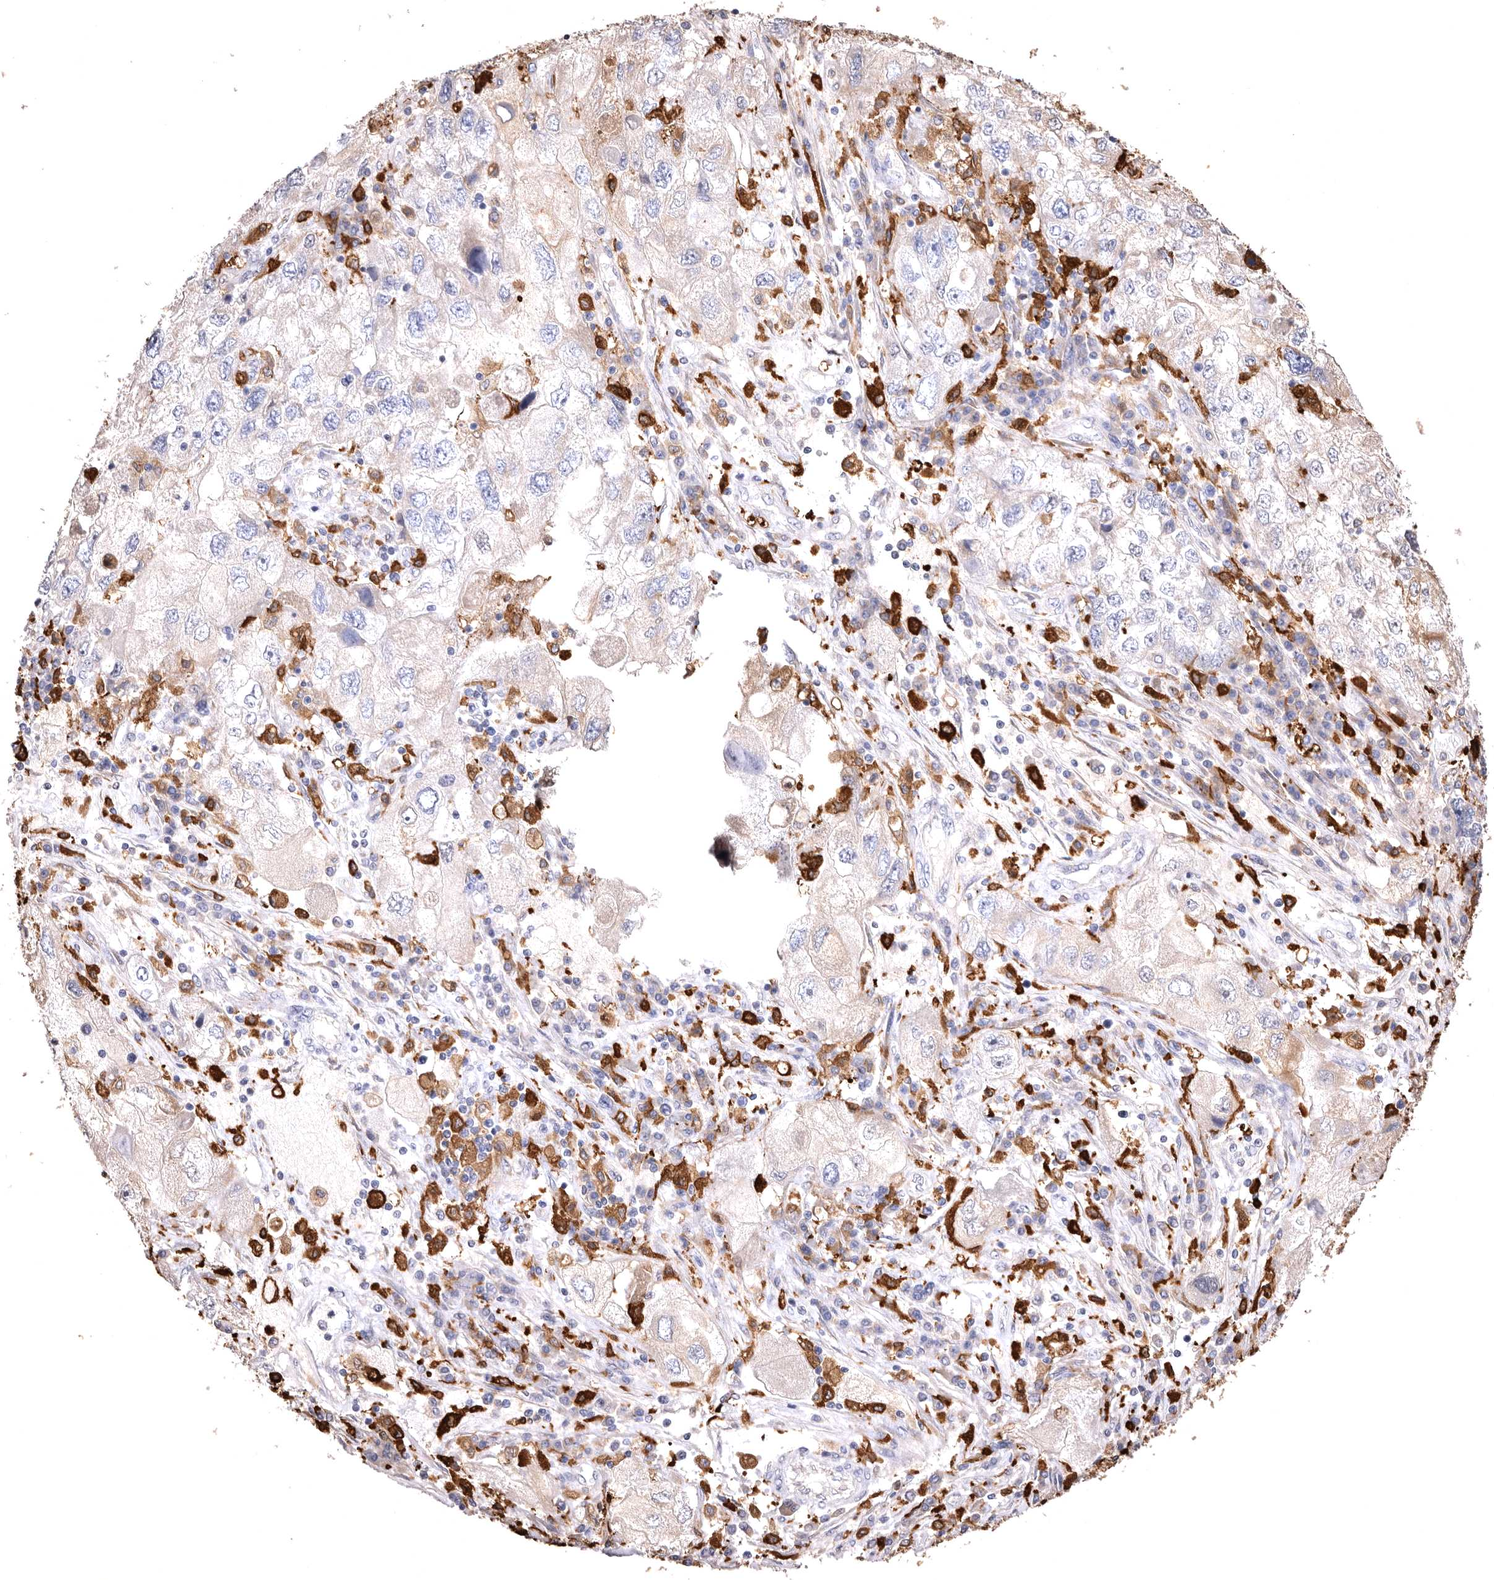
{"staining": {"intensity": "weak", "quantity": "<25%", "location": "cytoplasmic/membranous"}, "tissue": "endometrial cancer", "cell_type": "Tumor cells", "image_type": "cancer", "snomed": [{"axis": "morphology", "description": "Adenocarcinoma, NOS"}, {"axis": "topography", "description": "Endometrium"}], "caption": "This histopathology image is of endometrial cancer stained with immunohistochemistry to label a protein in brown with the nuclei are counter-stained blue. There is no positivity in tumor cells.", "gene": "VPS45", "patient": {"sex": "female", "age": 49}}